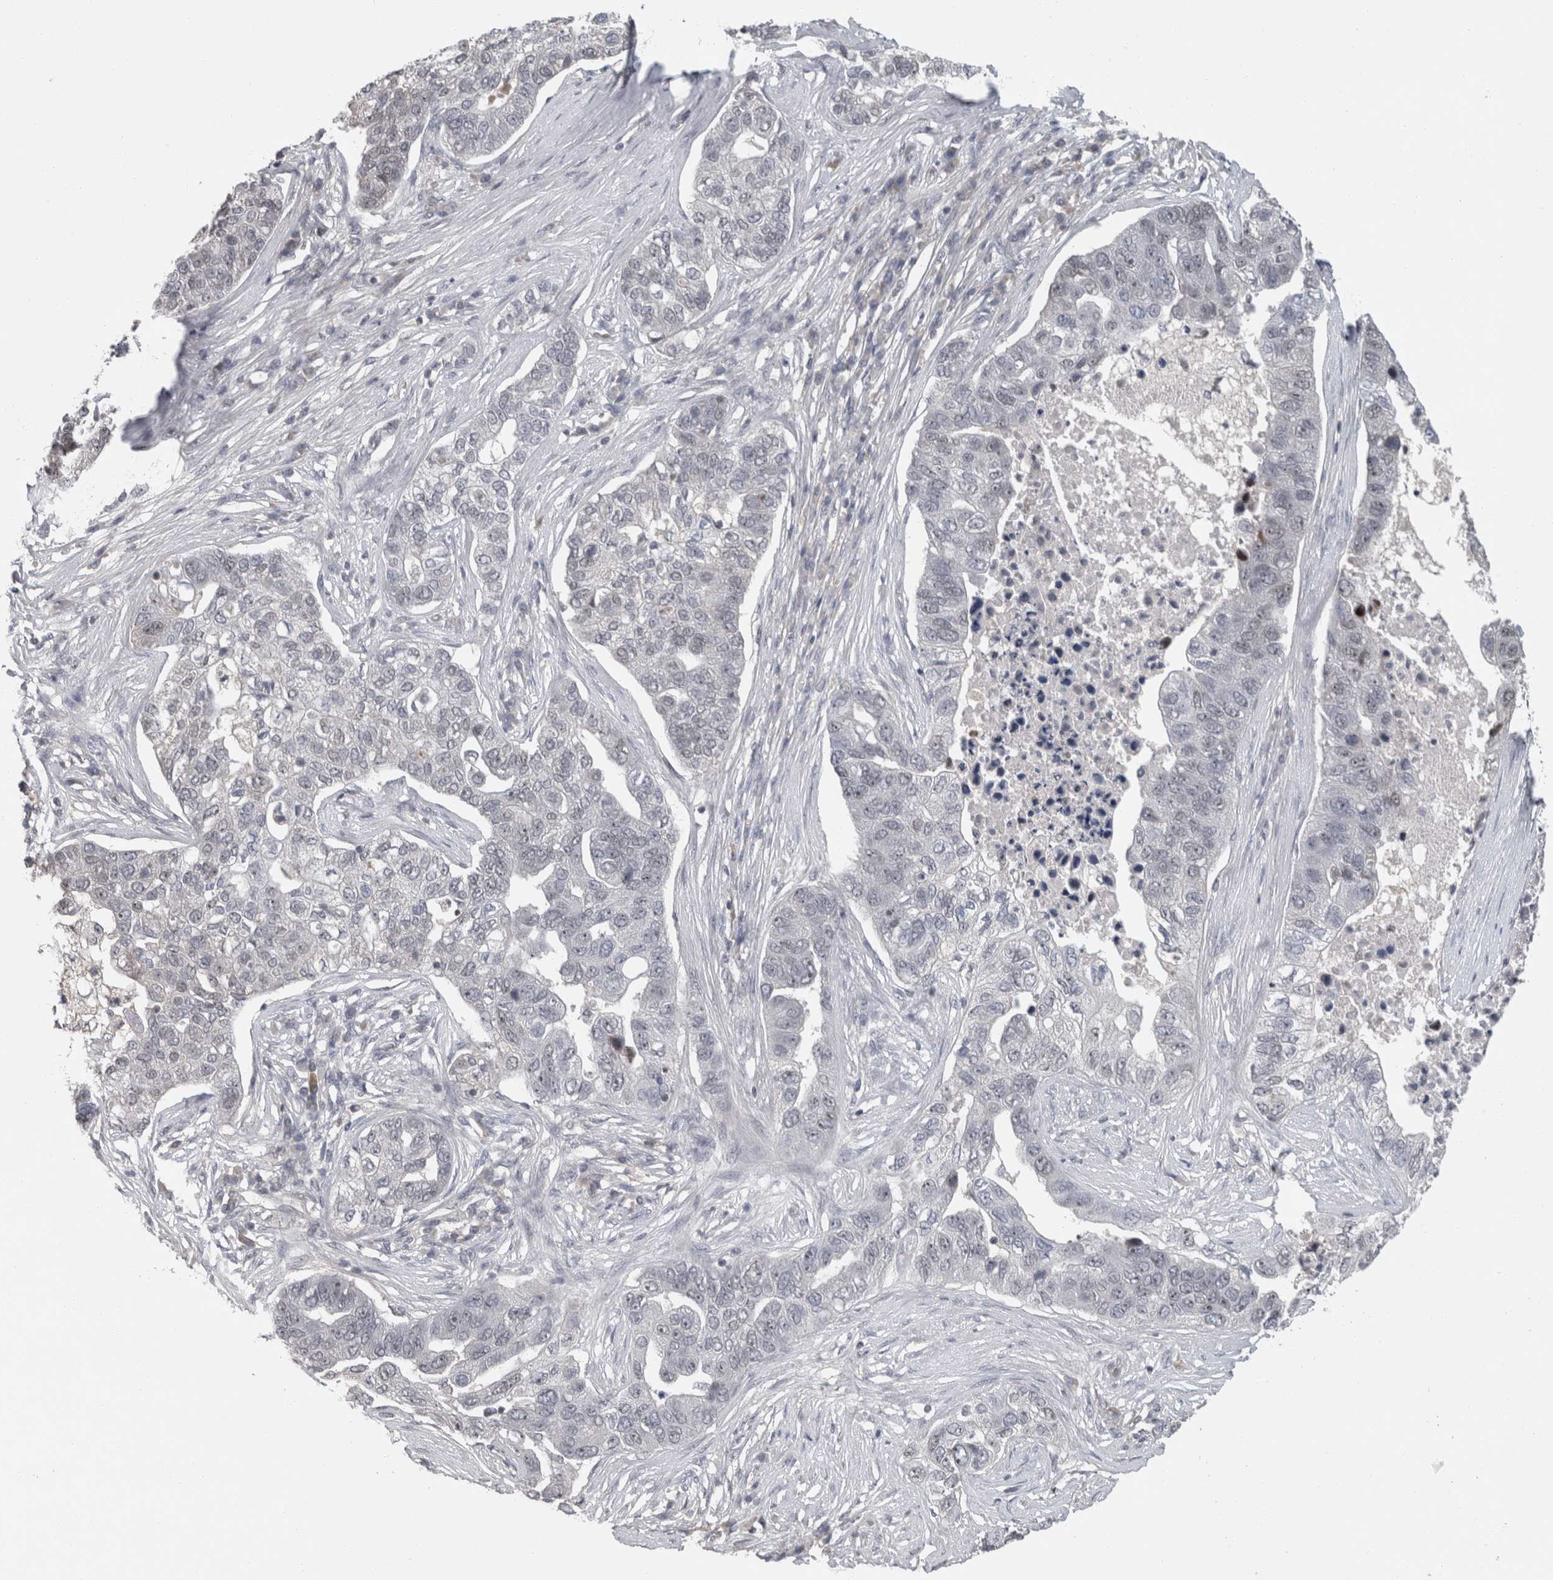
{"staining": {"intensity": "weak", "quantity": "<25%", "location": "cytoplasmic/membranous,nuclear"}, "tissue": "pancreatic cancer", "cell_type": "Tumor cells", "image_type": "cancer", "snomed": [{"axis": "morphology", "description": "Adenocarcinoma, NOS"}, {"axis": "topography", "description": "Pancreas"}], "caption": "This is a image of immunohistochemistry (IHC) staining of pancreatic cancer (adenocarcinoma), which shows no positivity in tumor cells.", "gene": "RBM28", "patient": {"sex": "female", "age": 61}}